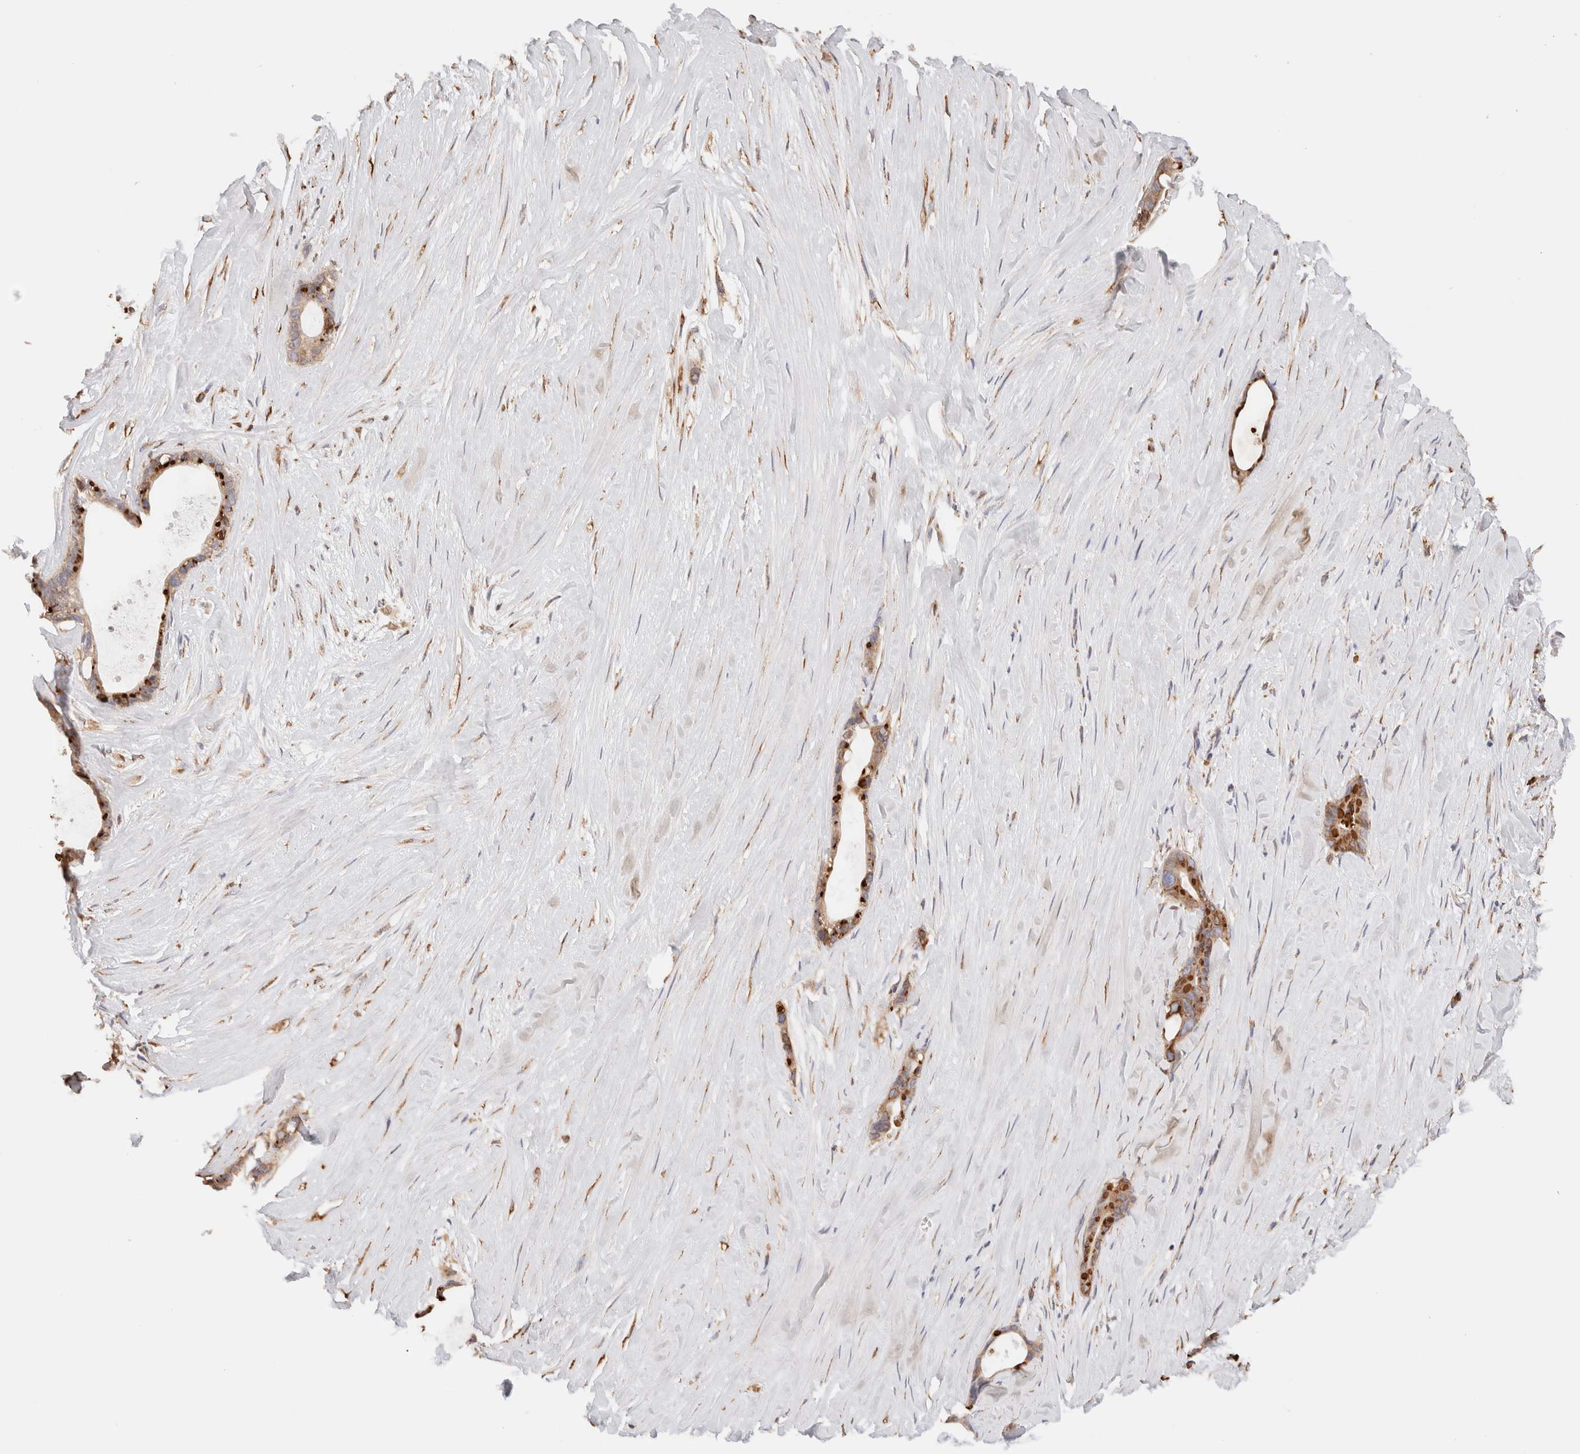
{"staining": {"intensity": "strong", "quantity": ">75%", "location": "cytoplasmic/membranous"}, "tissue": "liver cancer", "cell_type": "Tumor cells", "image_type": "cancer", "snomed": [{"axis": "morphology", "description": "Cholangiocarcinoma"}, {"axis": "topography", "description": "Liver"}], "caption": "Human liver cancer (cholangiocarcinoma) stained with a brown dye shows strong cytoplasmic/membranous positive positivity in approximately >75% of tumor cells.", "gene": "FER", "patient": {"sex": "female", "age": 55}}